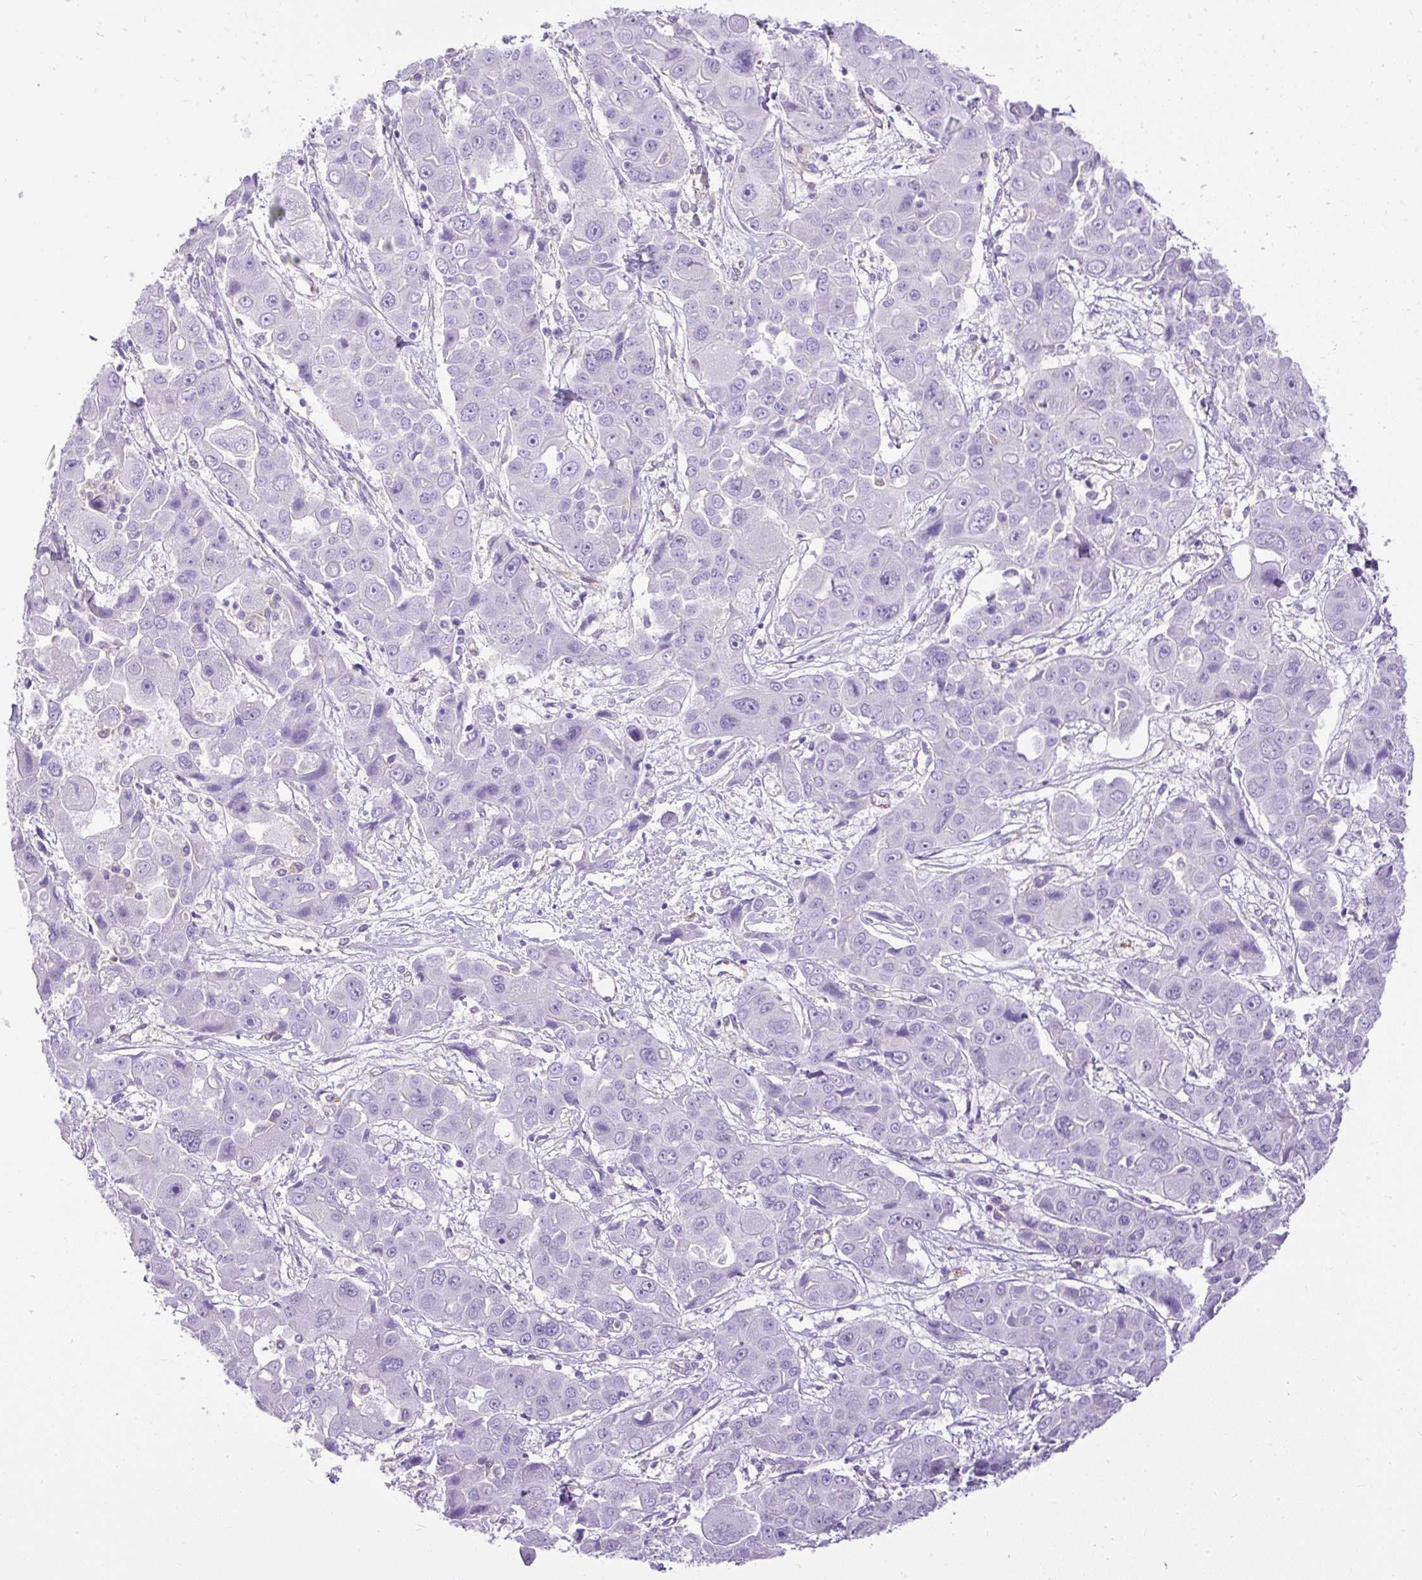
{"staining": {"intensity": "negative", "quantity": "none", "location": "none"}, "tissue": "liver cancer", "cell_type": "Tumor cells", "image_type": "cancer", "snomed": [{"axis": "morphology", "description": "Cholangiocarcinoma"}, {"axis": "topography", "description": "Liver"}], "caption": "High magnification brightfield microscopy of liver cancer (cholangiocarcinoma) stained with DAB (3,3'-diaminobenzidine) (brown) and counterstained with hematoxylin (blue): tumor cells show no significant positivity.", "gene": "MAP1S", "patient": {"sex": "male", "age": 67}}